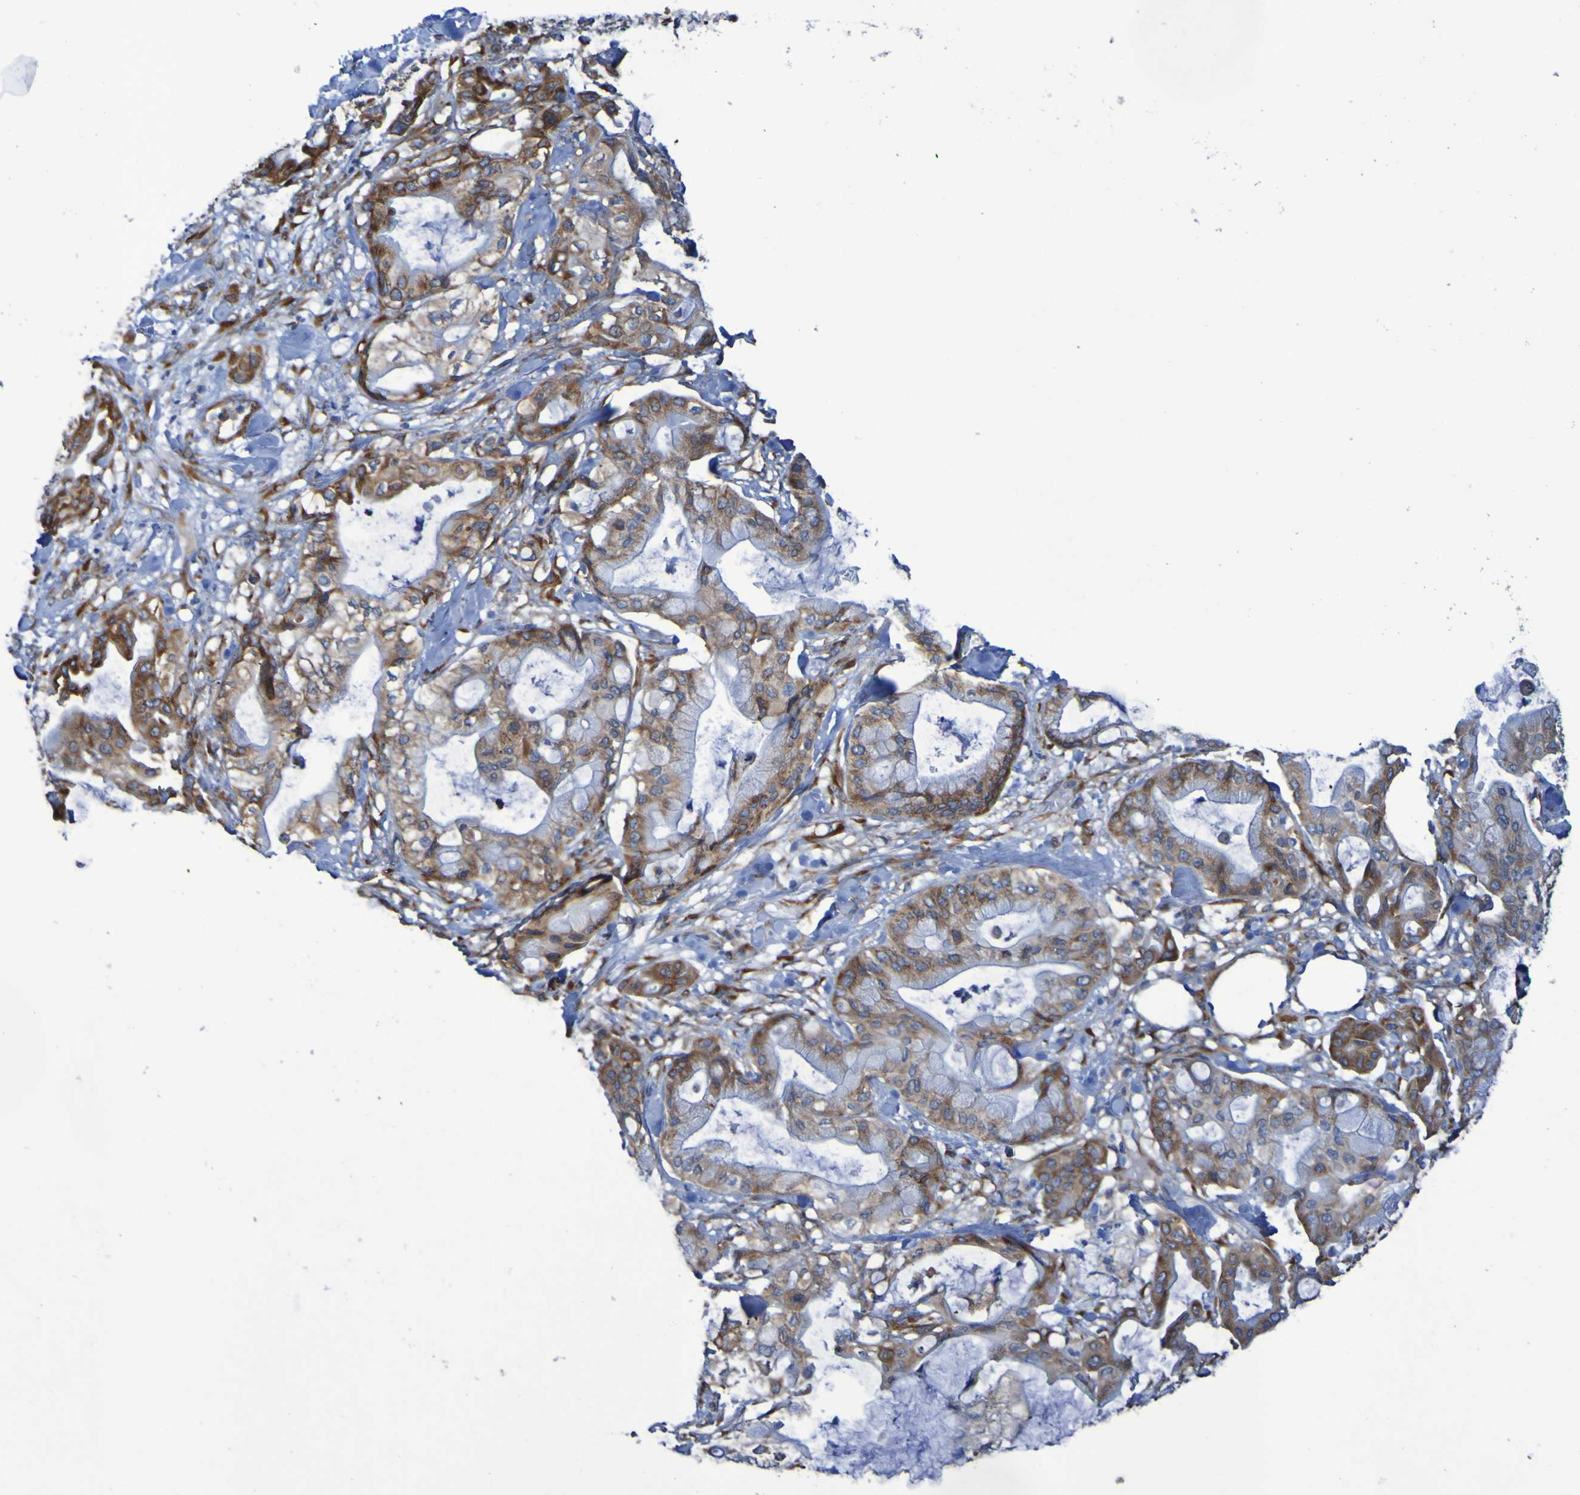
{"staining": {"intensity": "moderate", "quantity": ">75%", "location": "cytoplasmic/membranous"}, "tissue": "pancreatic cancer", "cell_type": "Tumor cells", "image_type": "cancer", "snomed": [{"axis": "morphology", "description": "Adenocarcinoma, NOS"}, {"axis": "morphology", "description": "Adenocarcinoma, metastatic, NOS"}, {"axis": "topography", "description": "Lymph node"}, {"axis": "topography", "description": "Pancreas"}, {"axis": "topography", "description": "Duodenum"}], "caption": "About >75% of tumor cells in human pancreatic metastatic adenocarcinoma display moderate cytoplasmic/membranous protein expression as visualized by brown immunohistochemical staining.", "gene": "FKBP3", "patient": {"sex": "female", "age": 64}}